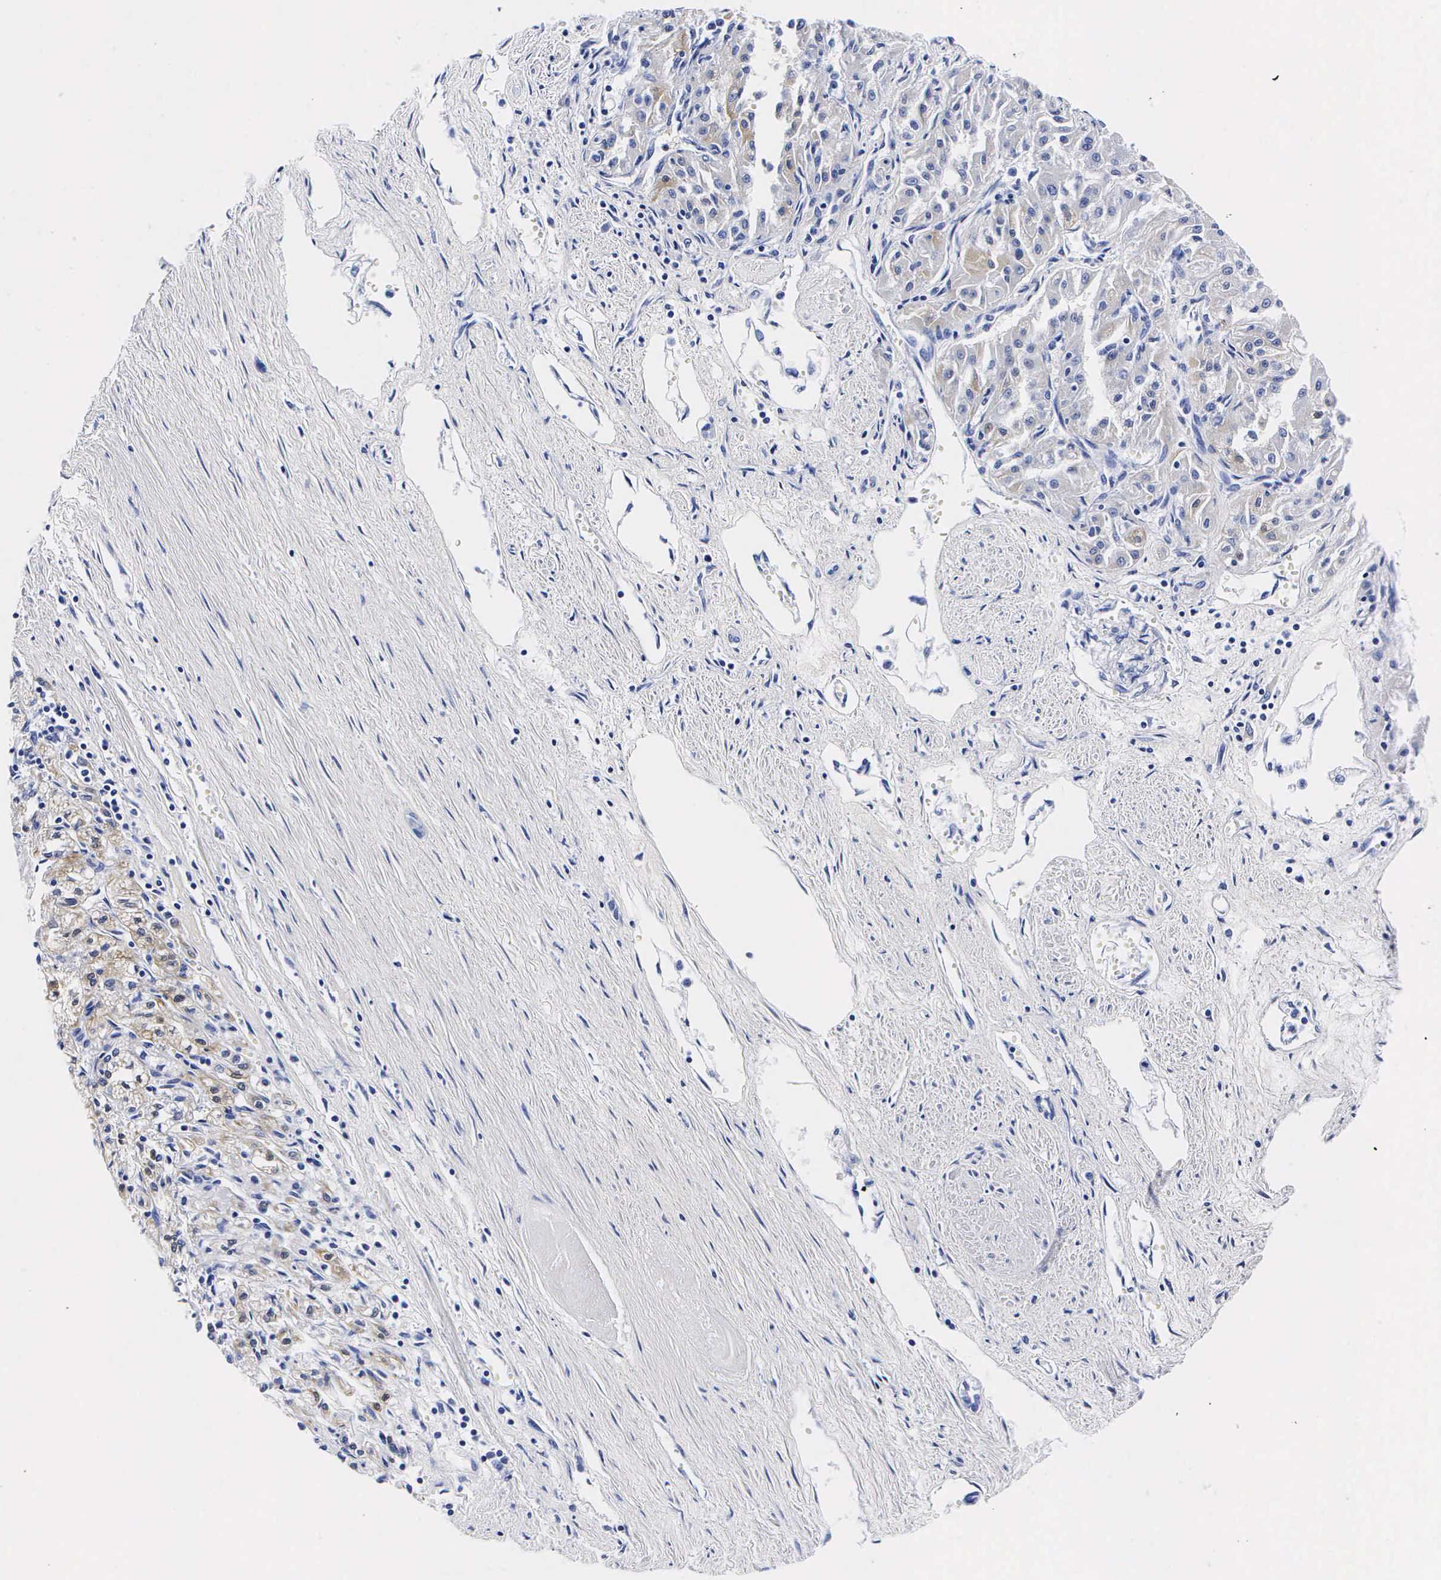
{"staining": {"intensity": "moderate", "quantity": "25%-75%", "location": "cytoplasmic/membranous"}, "tissue": "renal cancer", "cell_type": "Tumor cells", "image_type": "cancer", "snomed": [{"axis": "morphology", "description": "Adenocarcinoma, NOS"}, {"axis": "topography", "description": "Kidney"}], "caption": "A medium amount of moderate cytoplasmic/membranous staining is identified in about 25%-75% of tumor cells in renal cancer tissue.", "gene": "ENO2", "patient": {"sex": "male", "age": 78}}